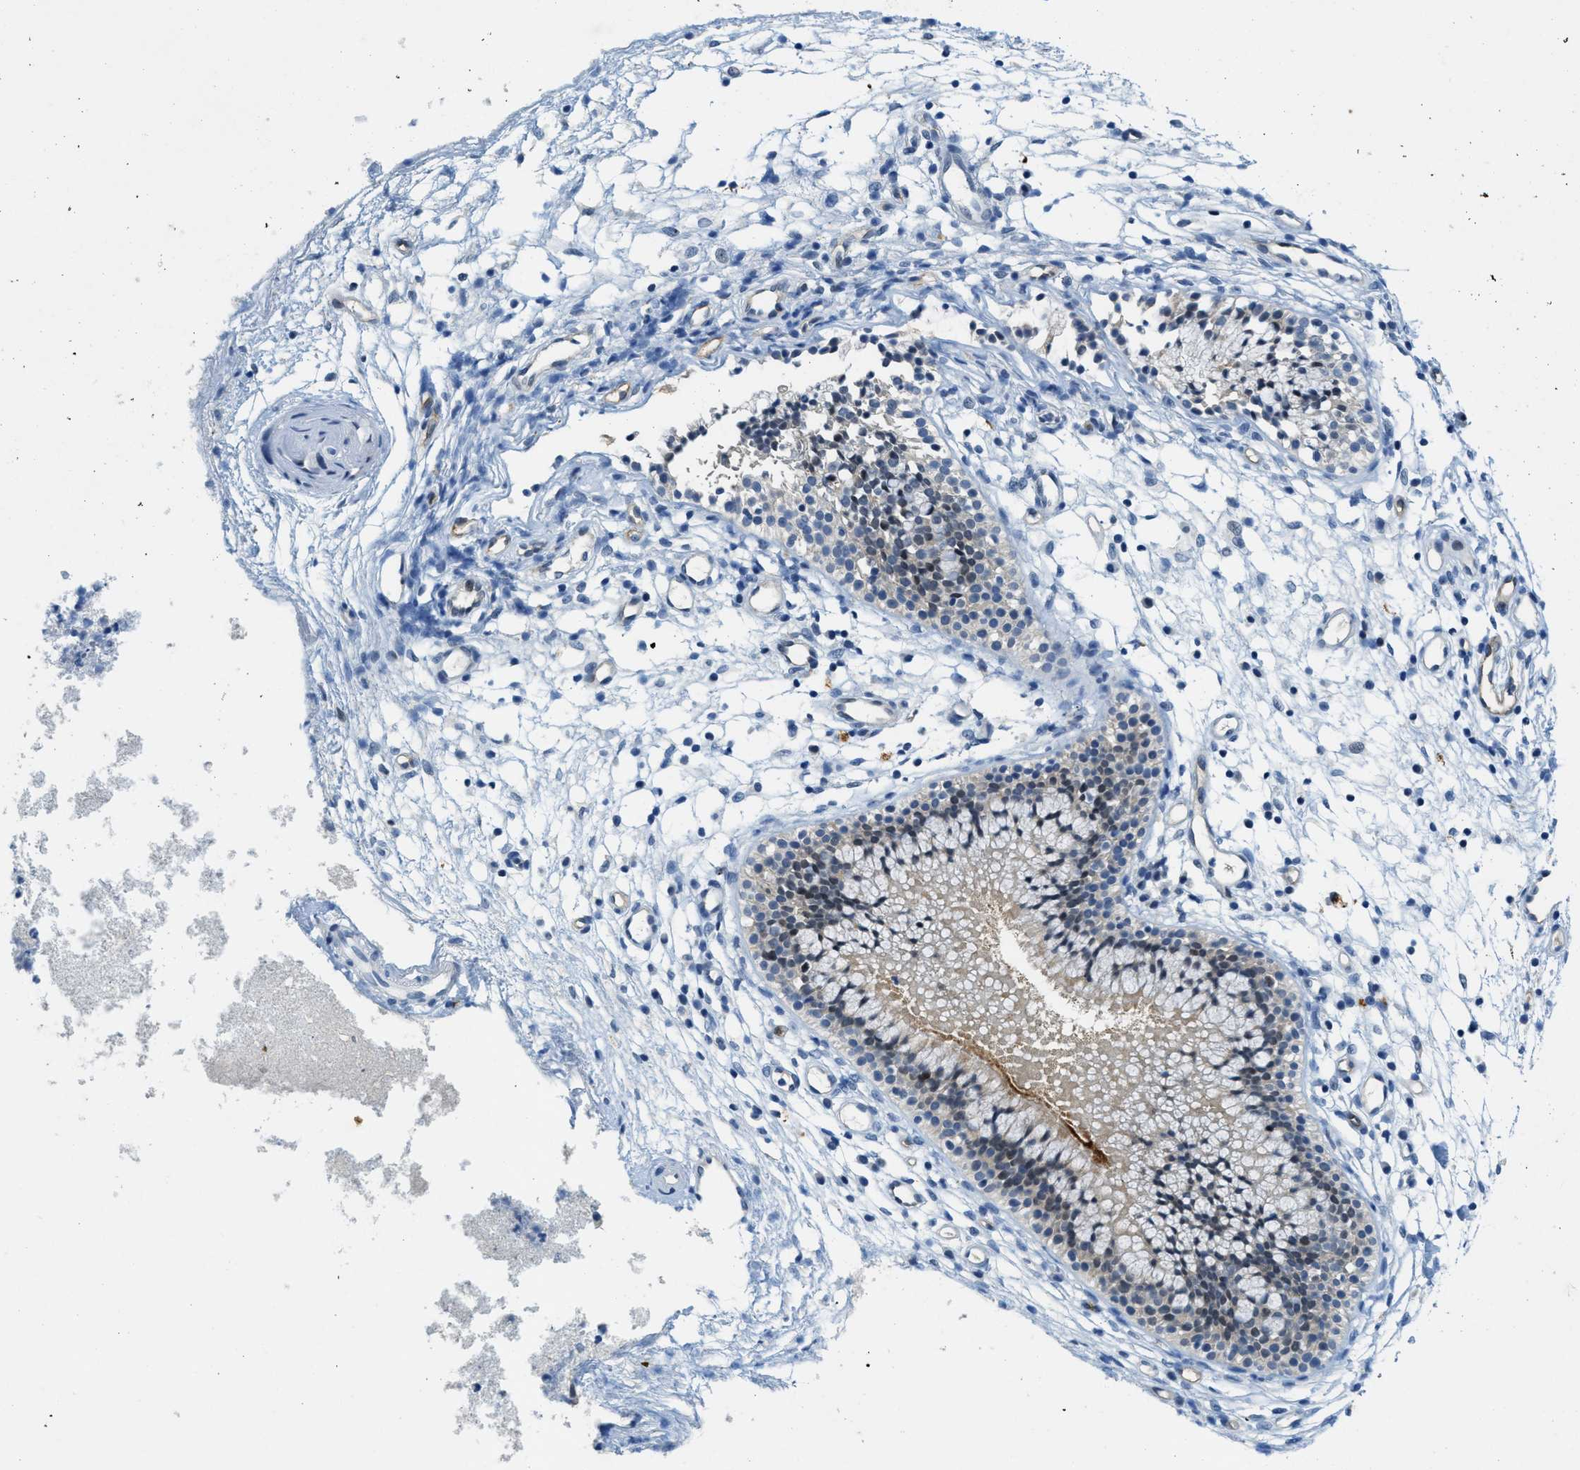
{"staining": {"intensity": "negative", "quantity": "none", "location": "none"}, "tissue": "nasopharynx", "cell_type": "Respiratory epithelial cells", "image_type": "normal", "snomed": [{"axis": "morphology", "description": "Normal tissue, NOS"}, {"axis": "topography", "description": "Nasopharynx"}], "caption": "Protein analysis of benign nasopharynx exhibits no significant expression in respiratory epithelial cells.", "gene": "SLCO2A1", "patient": {"sex": "male", "age": 21}}